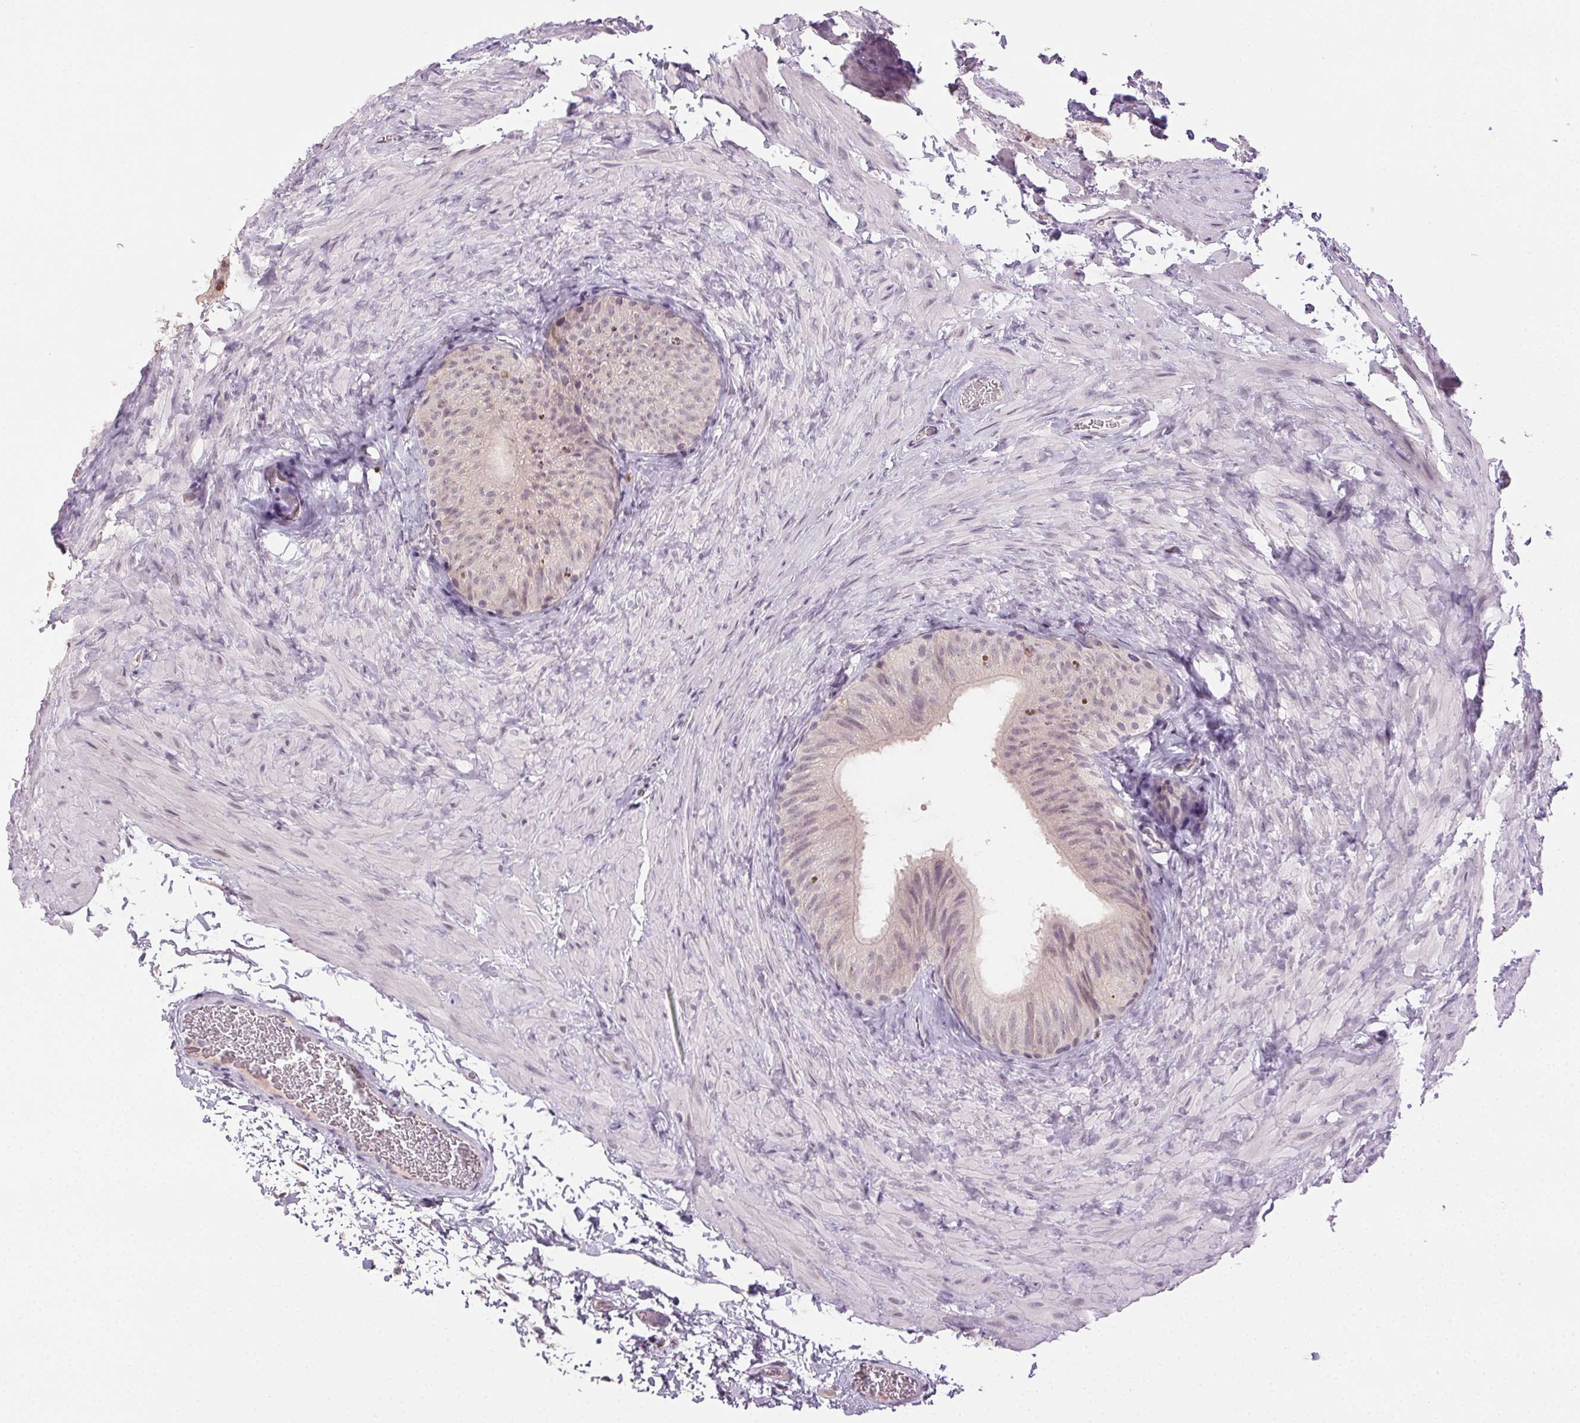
{"staining": {"intensity": "negative", "quantity": "none", "location": "none"}, "tissue": "epididymis", "cell_type": "Glandular cells", "image_type": "normal", "snomed": [{"axis": "morphology", "description": "Normal tissue, NOS"}, {"axis": "topography", "description": "Epididymis, spermatic cord, NOS"}, {"axis": "topography", "description": "Epididymis"}], "caption": "Immunohistochemistry (IHC) micrograph of benign epididymis: human epididymis stained with DAB (3,3'-diaminobenzidine) demonstrates no significant protein staining in glandular cells. Nuclei are stained in blue.", "gene": "FAM168A", "patient": {"sex": "male", "age": 31}}